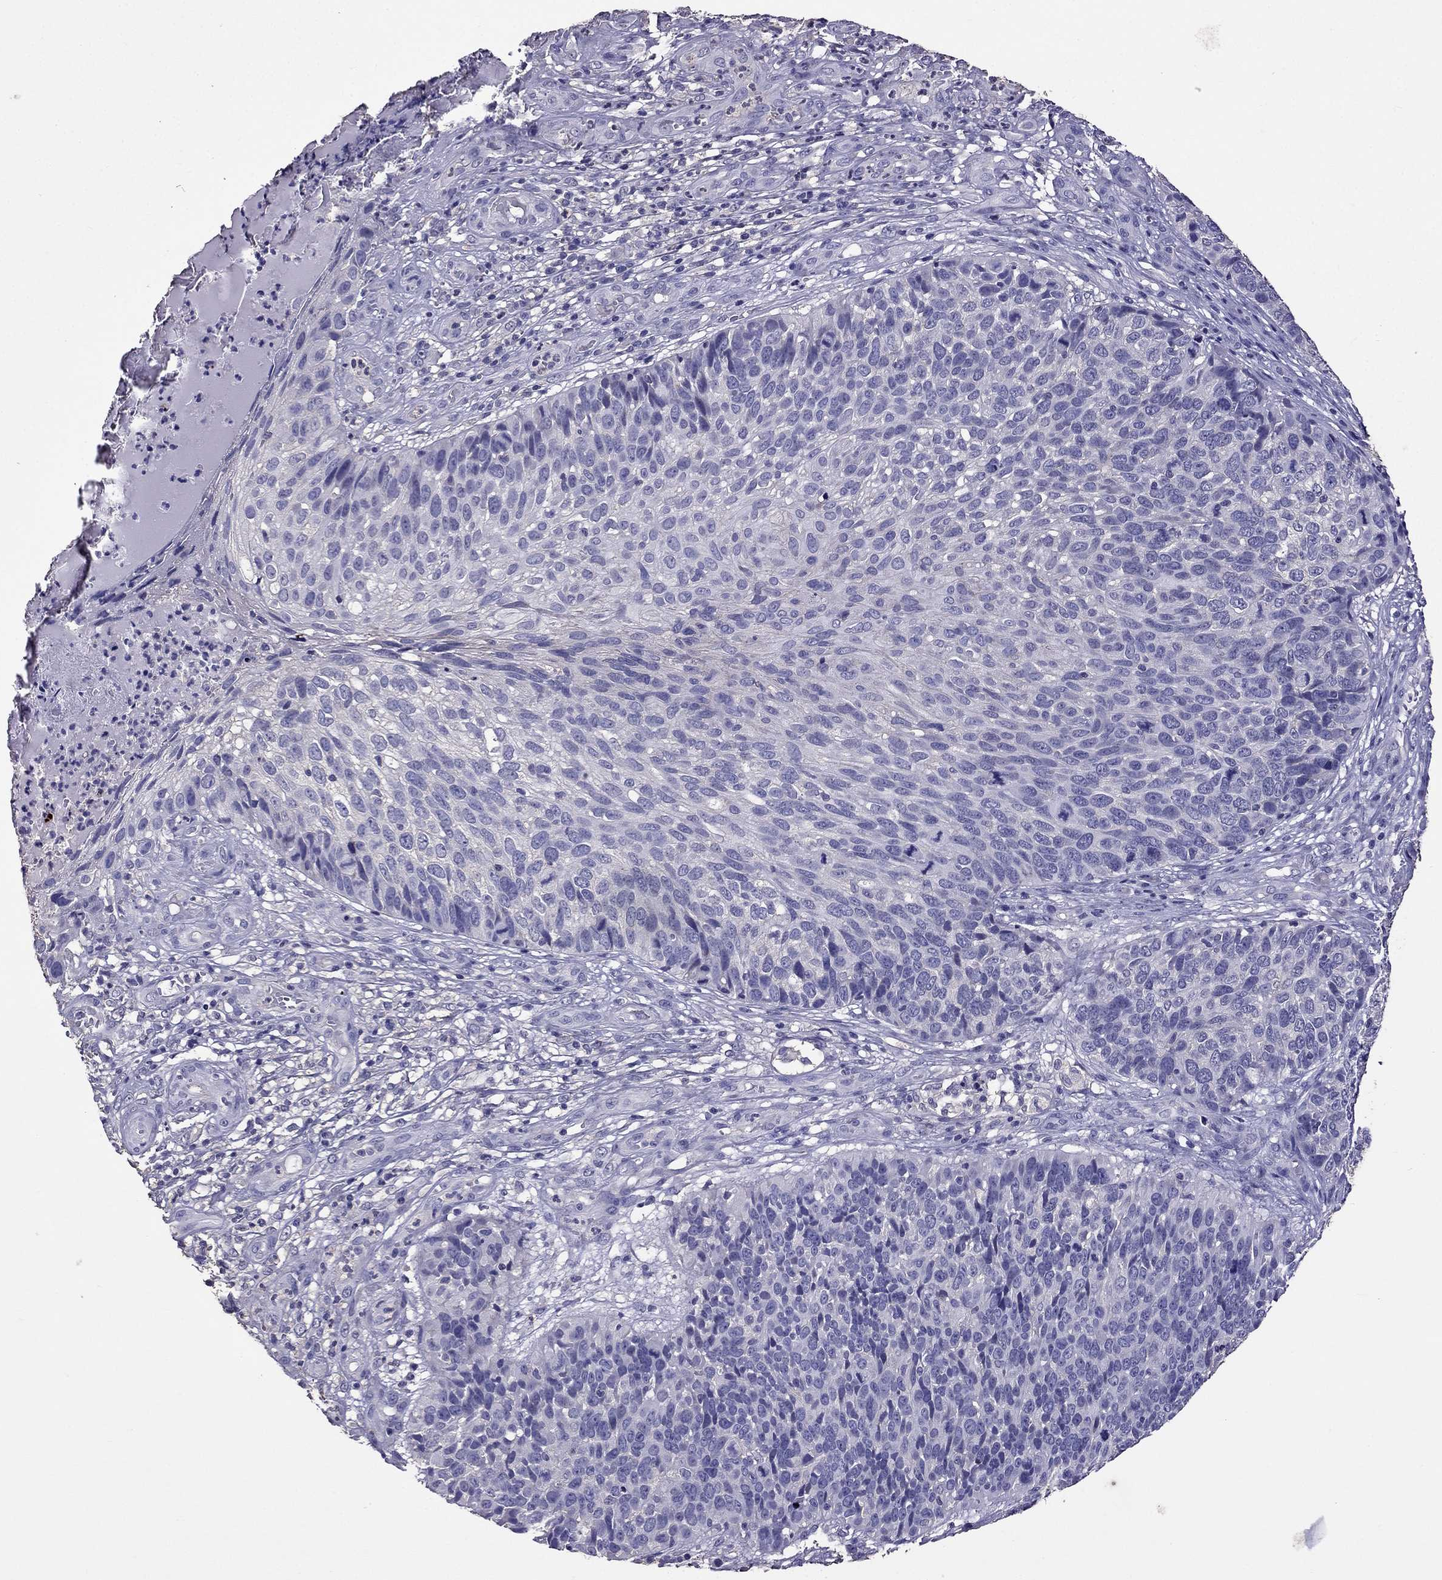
{"staining": {"intensity": "negative", "quantity": "none", "location": "none"}, "tissue": "skin cancer", "cell_type": "Tumor cells", "image_type": "cancer", "snomed": [{"axis": "morphology", "description": "Squamous cell carcinoma, NOS"}, {"axis": "topography", "description": "Skin"}], "caption": "This is a histopathology image of IHC staining of skin cancer, which shows no staining in tumor cells. (Stains: DAB (3,3'-diaminobenzidine) immunohistochemistry with hematoxylin counter stain, Microscopy: brightfield microscopy at high magnification).", "gene": "NKX3-1", "patient": {"sex": "male", "age": 92}}